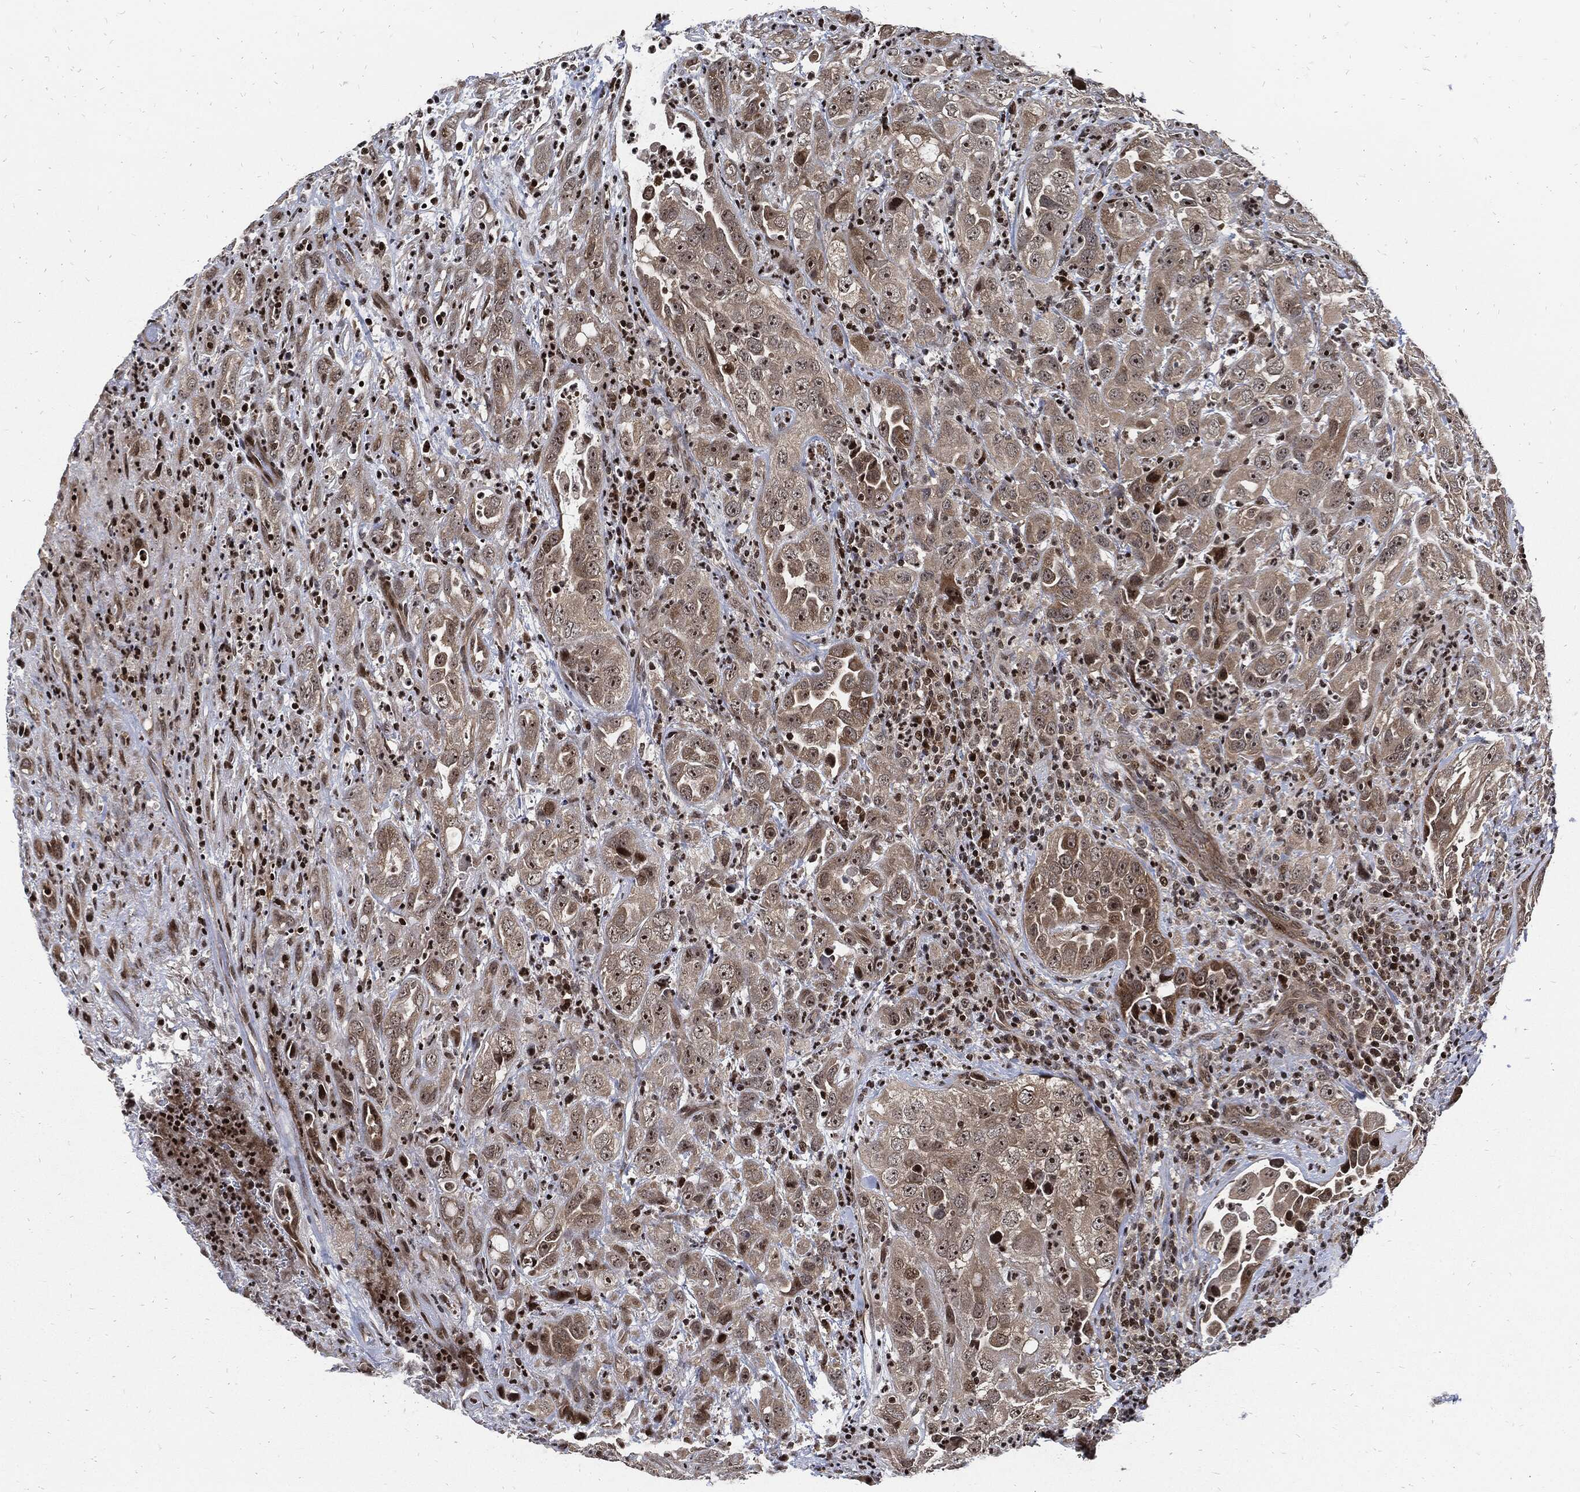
{"staining": {"intensity": "weak", "quantity": "25%-75%", "location": "cytoplasmic/membranous"}, "tissue": "urothelial cancer", "cell_type": "Tumor cells", "image_type": "cancer", "snomed": [{"axis": "morphology", "description": "Urothelial carcinoma, High grade"}, {"axis": "topography", "description": "Urinary bladder"}], "caption": "Immunohistochemistry (IHC) of high-grade urothelial carcinoma demonstrates low levels of weak cytoplasmic/membranous staining in about 25%-75% of tumor cells. (brown staining indicates protein expression, while blue staining denotes nuclei).", "gene": "ZNF775", "patient": {"sex": "female", "age": 41}}